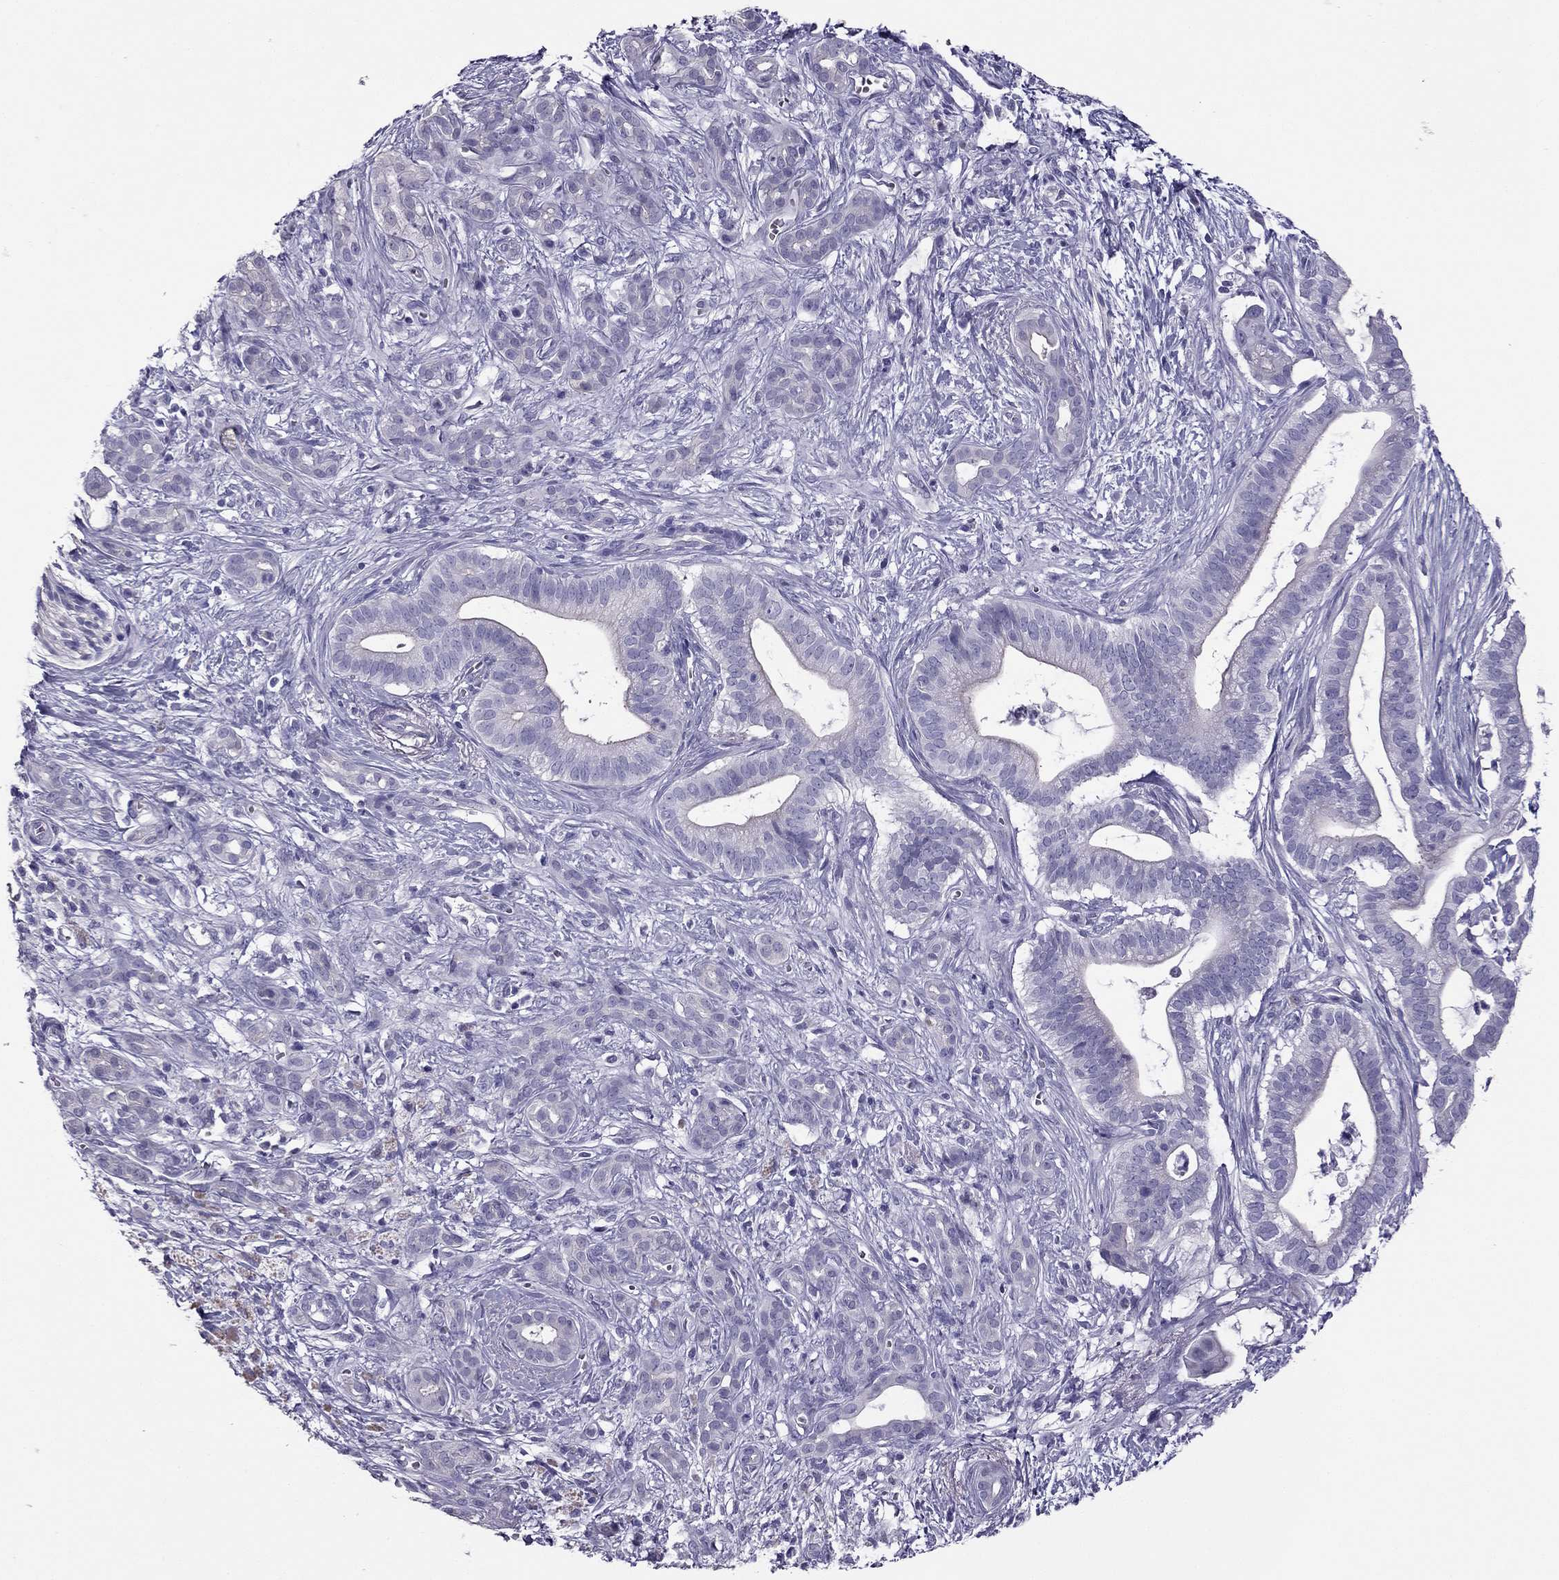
{"staining": {"intensity": "negative", "quantity": "none", "location": "none"}, "tissue": "pancreatic cancer", "cell_type": "Tumor cells", "image_type": "cancer", "snomed": [{"axis": "morphology", "description": "Adenocarcinoma, NOS"}, {"axis": "topography", "description": "Pancreas"}], "caption": "This is an immunohistochemistry (IHC) photomicrograph of human pancreatic cancer. There is no positivity in tumor cells.", "gene": "PDE6A", "patient": {"sex": "male", "age": 61}}